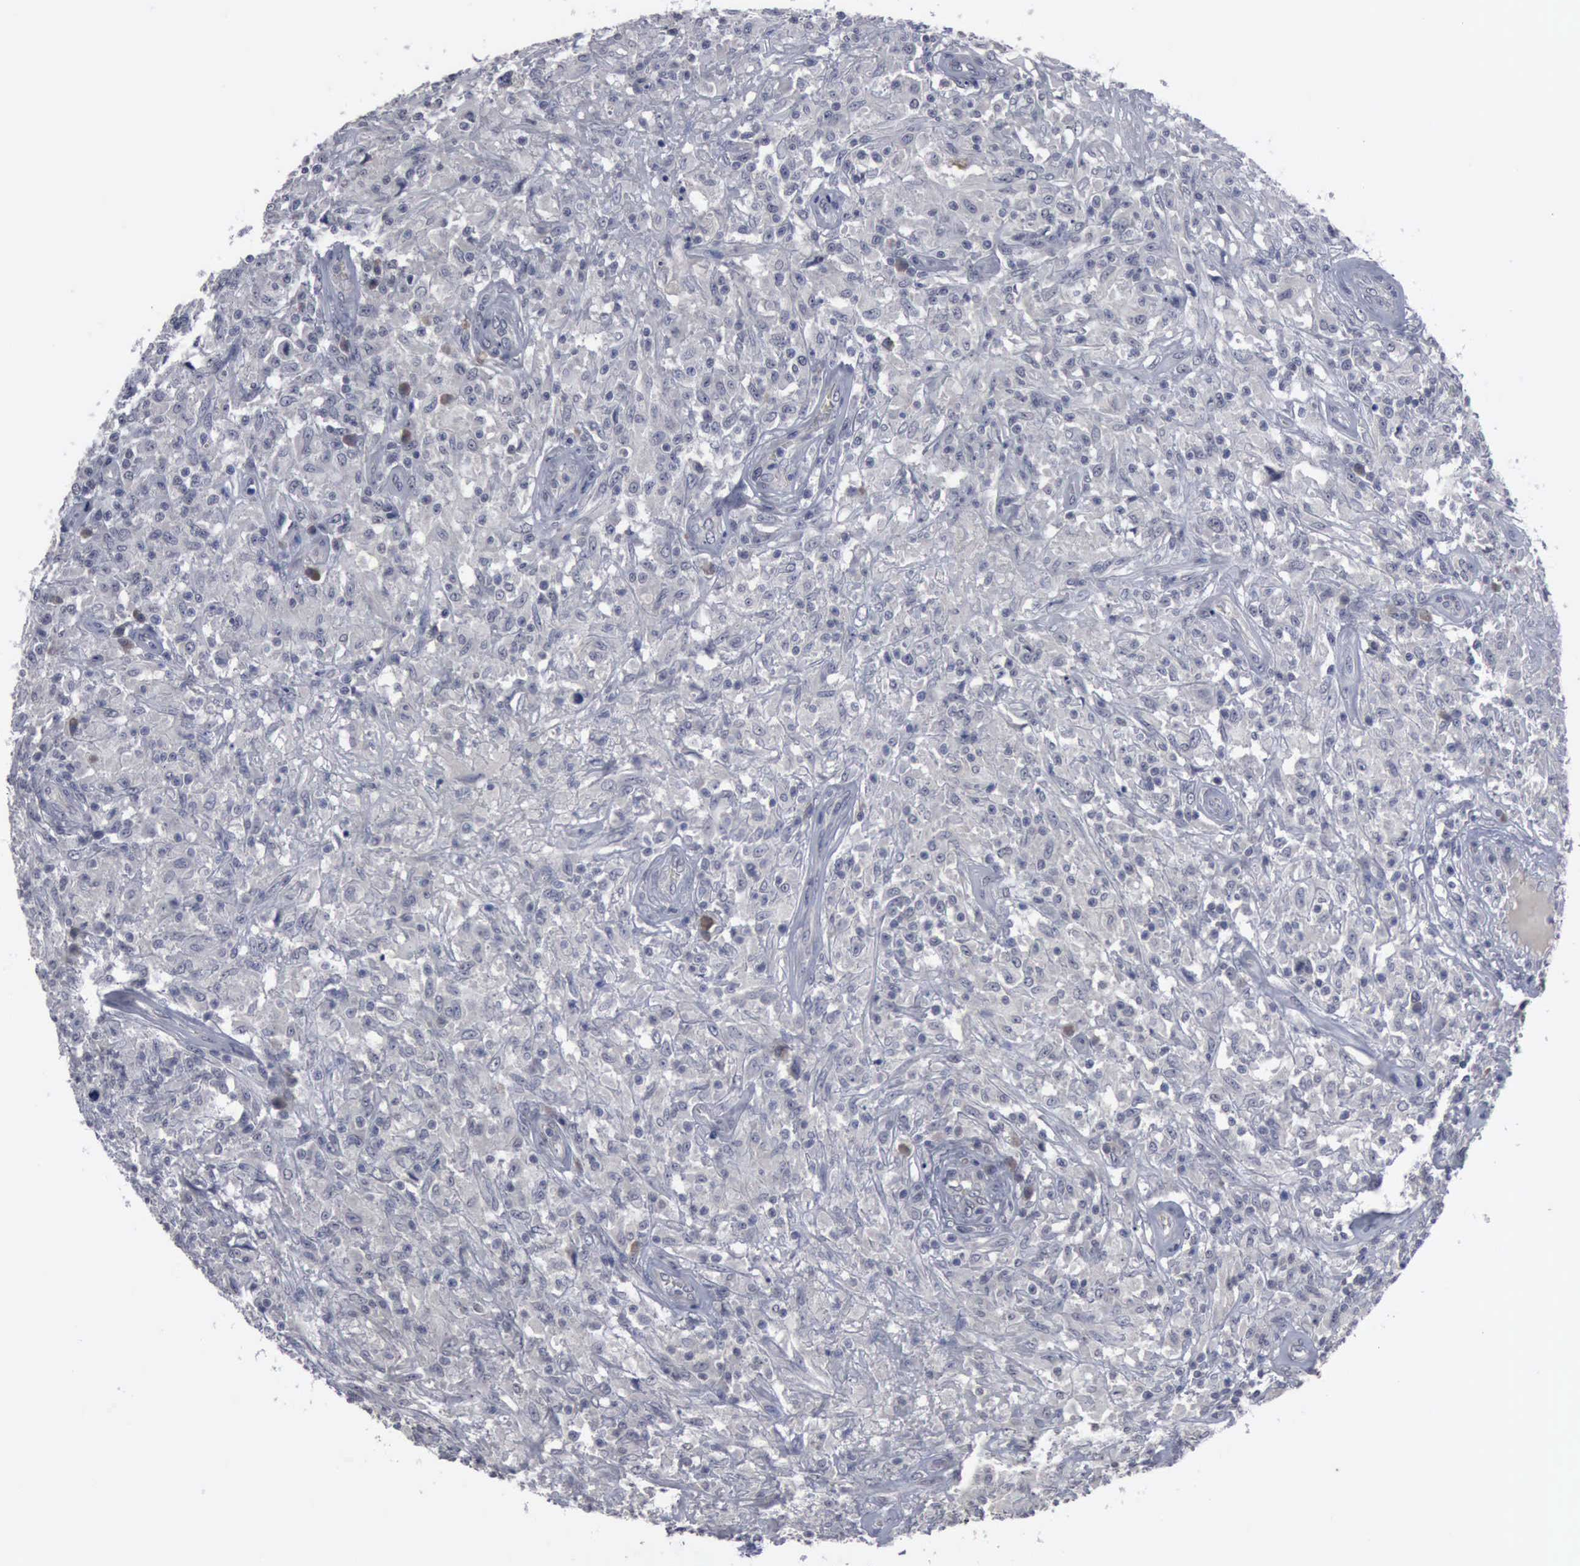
{"staining": {"intensity": "negative", "quantity": "none", "location": "none"}, "tissue": "testis cancer", "cell_type": "Tumor cells", "image_type": "cancer", "snomed": [{"axis": "morphology", "description": "Seminoma, NOS"}, {"axis": "topography", "description": "Testis"}], "caption": "Tumor cells are negative for brown protein staining in testis cancer (seminoma). Brightfield microscopy of immunohistochemistry stained with DAB (3,3'-diaminobenzidine) (brown) and hematoxylin (blue), captured at high magnification.", "gene": "MYO18B", "patient": {"sex": "male", "age": 34}}